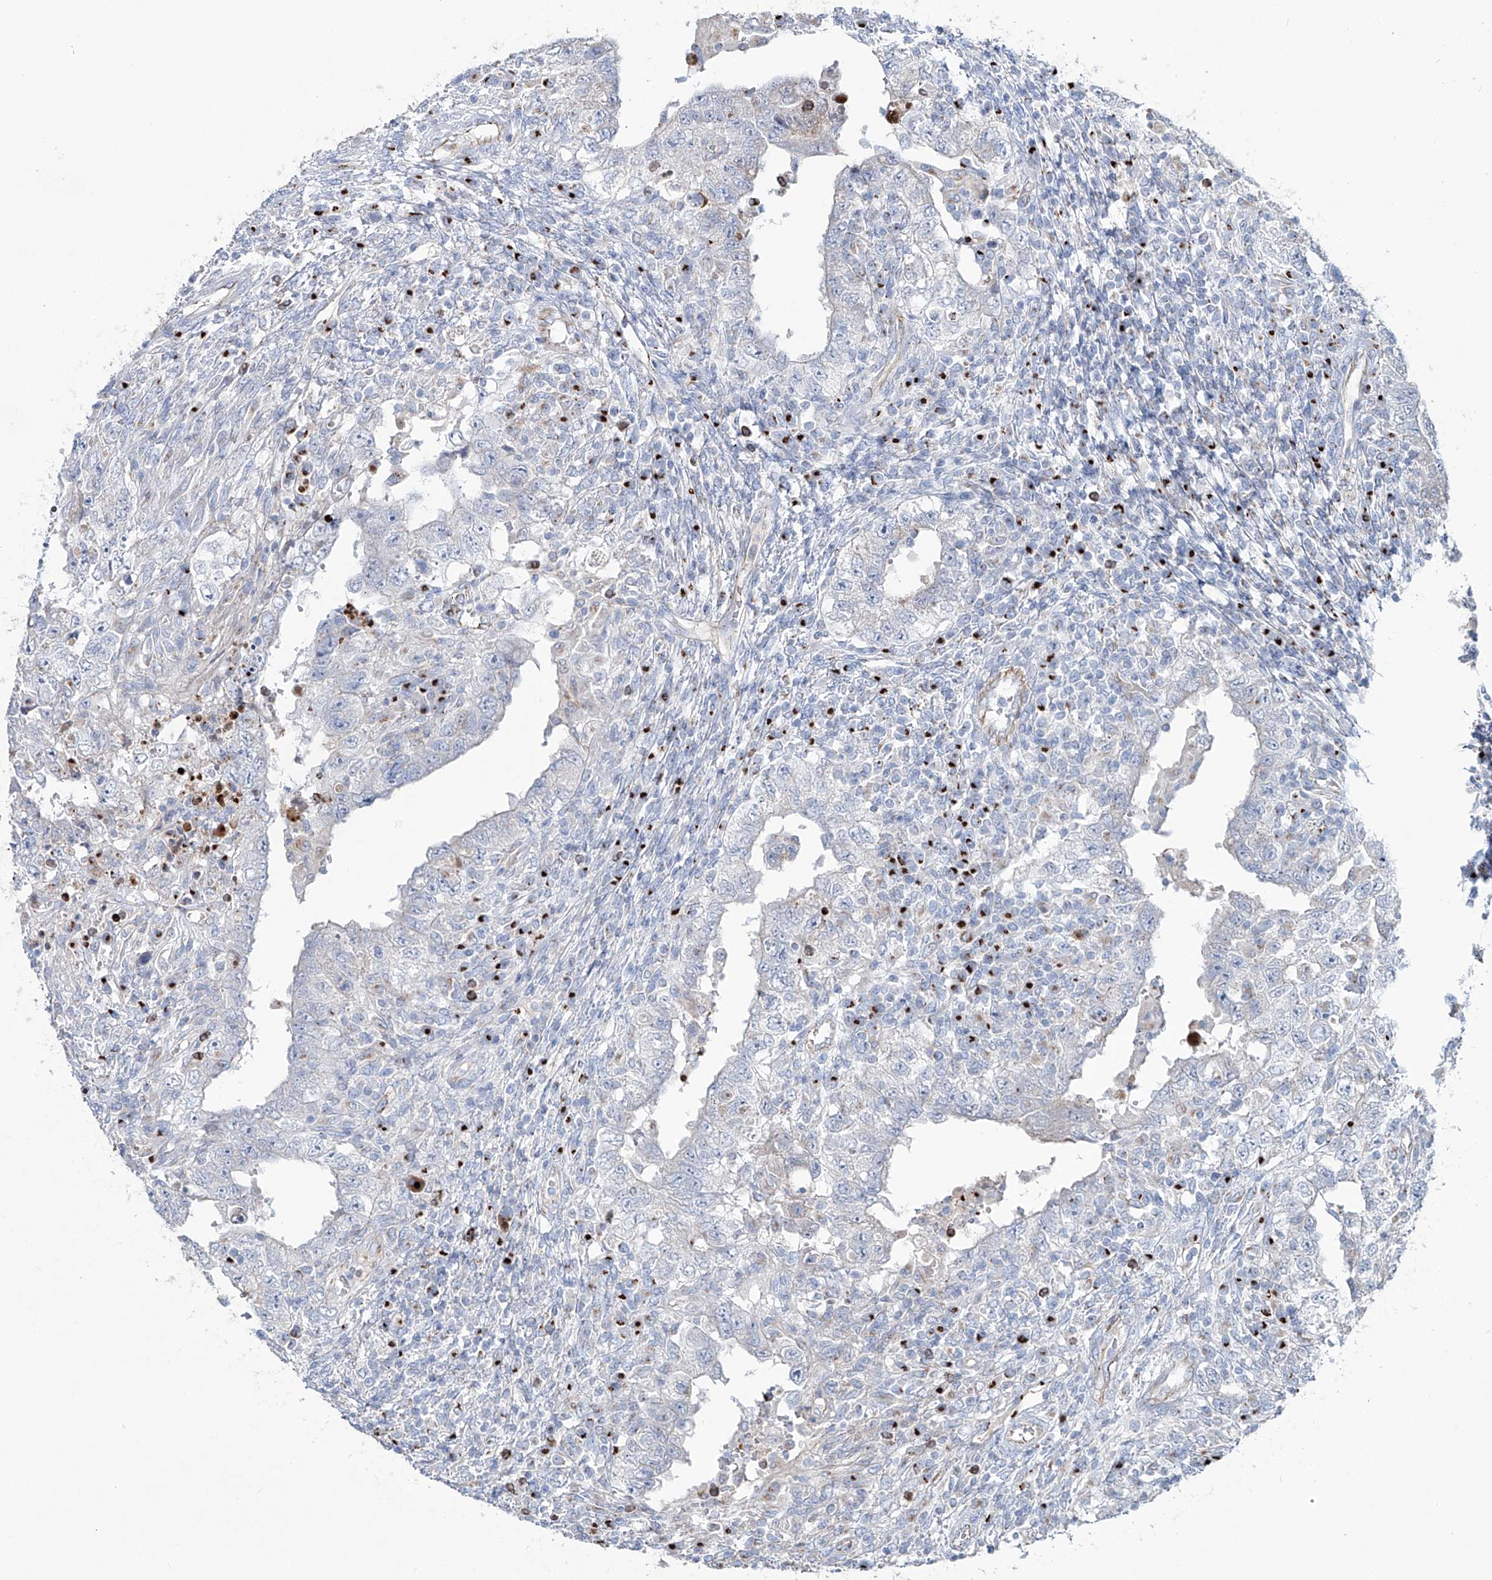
{"staining": {"intensity": "negative", "quantity": "none", "location": "none"}, "tissue": "testis cancer", "cell_type": "Tumor cells", "image_type": "cancer", "snomed": [{"axis": "morphology", "description": "Carcinoma, Embryonal, NOS"}, {"axis": "topography", "description": "Testis"}], "caption": "DAB (3,3'-diaminobenzidine) immunohistochemical staining of human testis cancer shows no significant positivity in tumor cells. (DAB immunohistochemistry, high magnification).", "gene": "CDH5", "patient": {"sex": "male", "age": 26}}